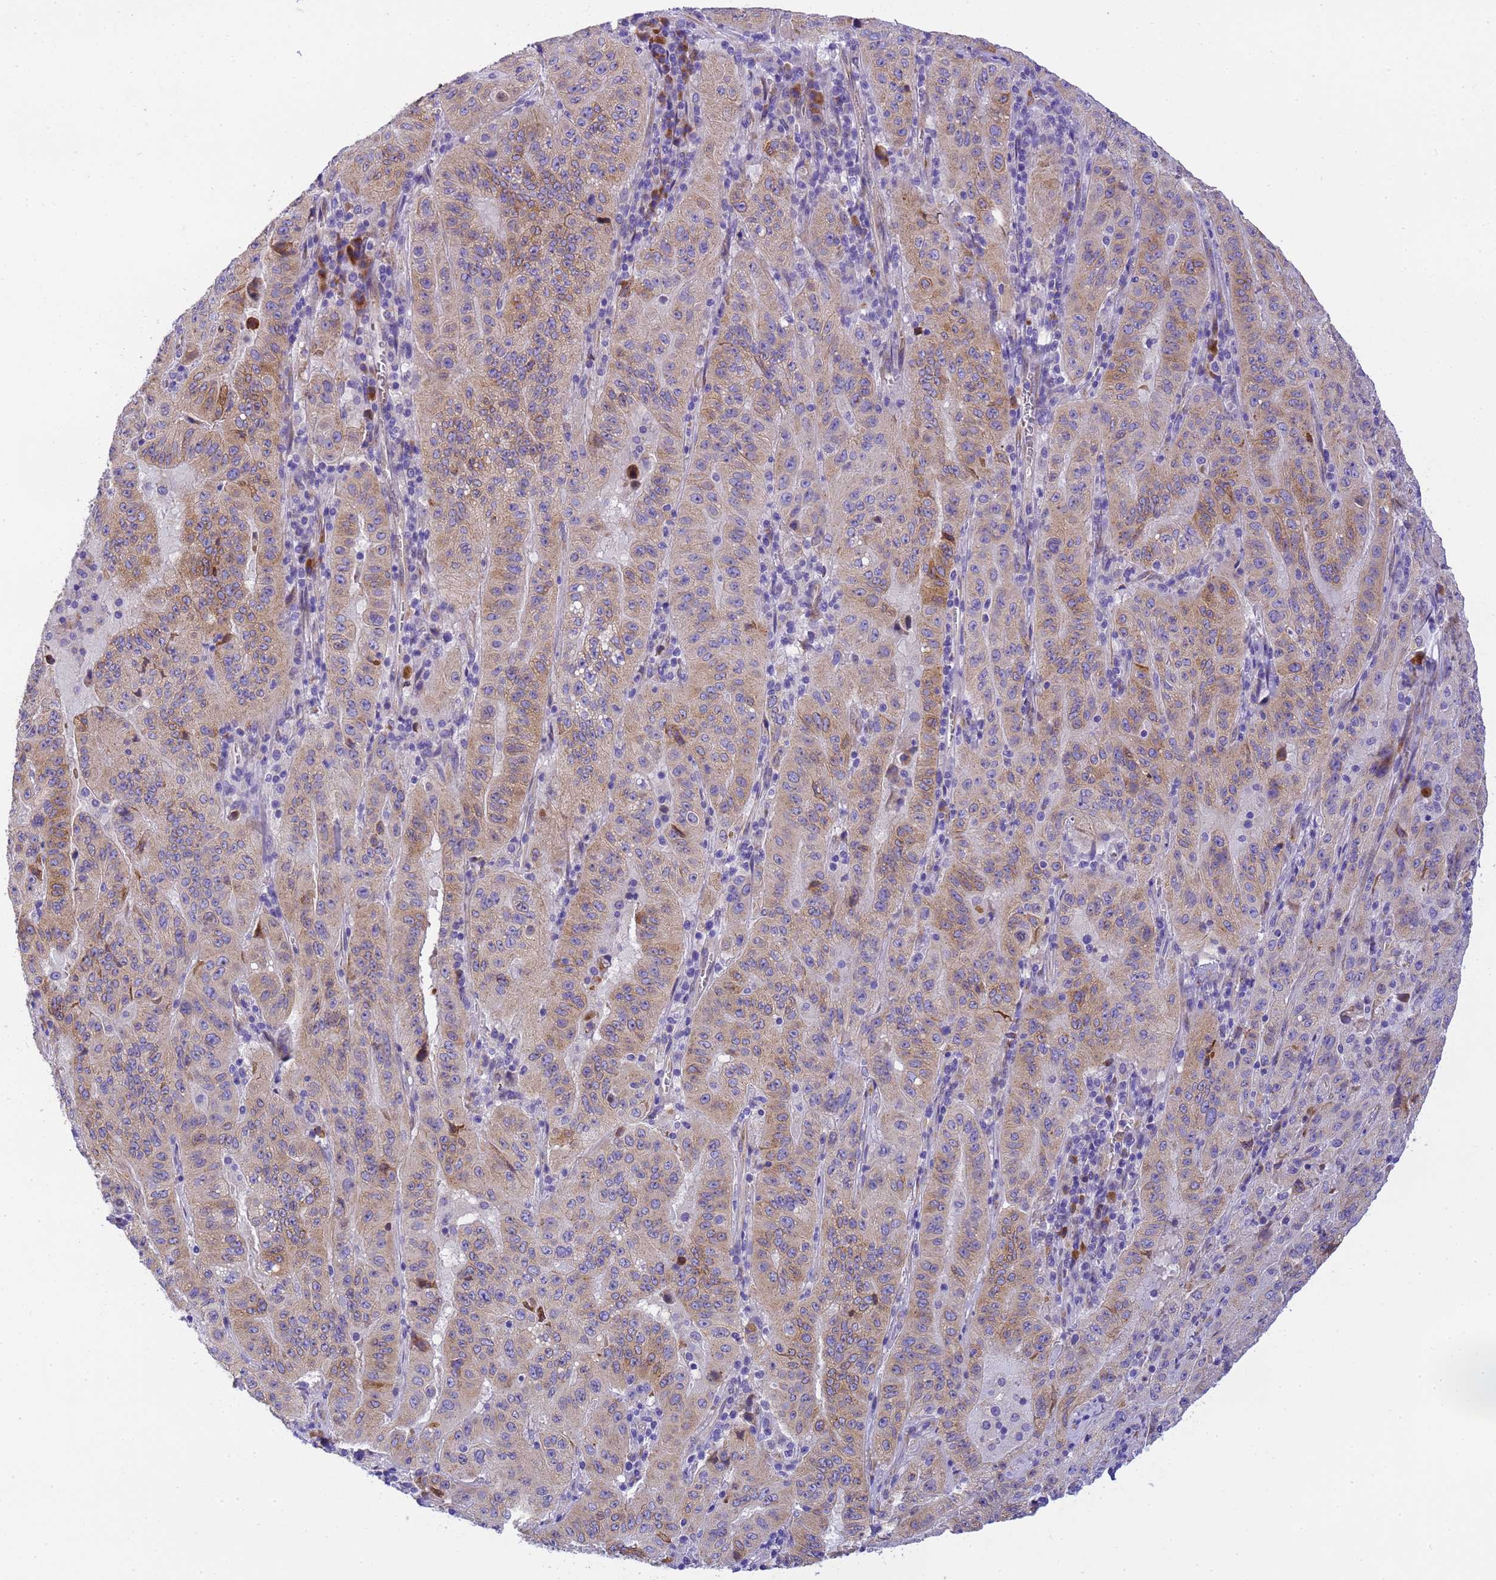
{"staining": {"intensity": "weak", "quantity": ">75%", "location": "cytoplasmic/membranous"}, "tissue": "pancreatic cancer", "cell_type": "Tumor cells", "image_type": "cancer", "snomed": [{"axis": "morphology", "description": "Adenocarcinoma, NOS"}, {"axis": "topography", "description": "Pancreas"}], "caption": "Protein staining by immunohistochemistry shows weak cytoplasmic/membranous expression in approximately >75% of tumor cells in adenocarcinoma (pancreatic).", "gene": "RHBDD3", "patient": {"sex": "male", "age": 63}}